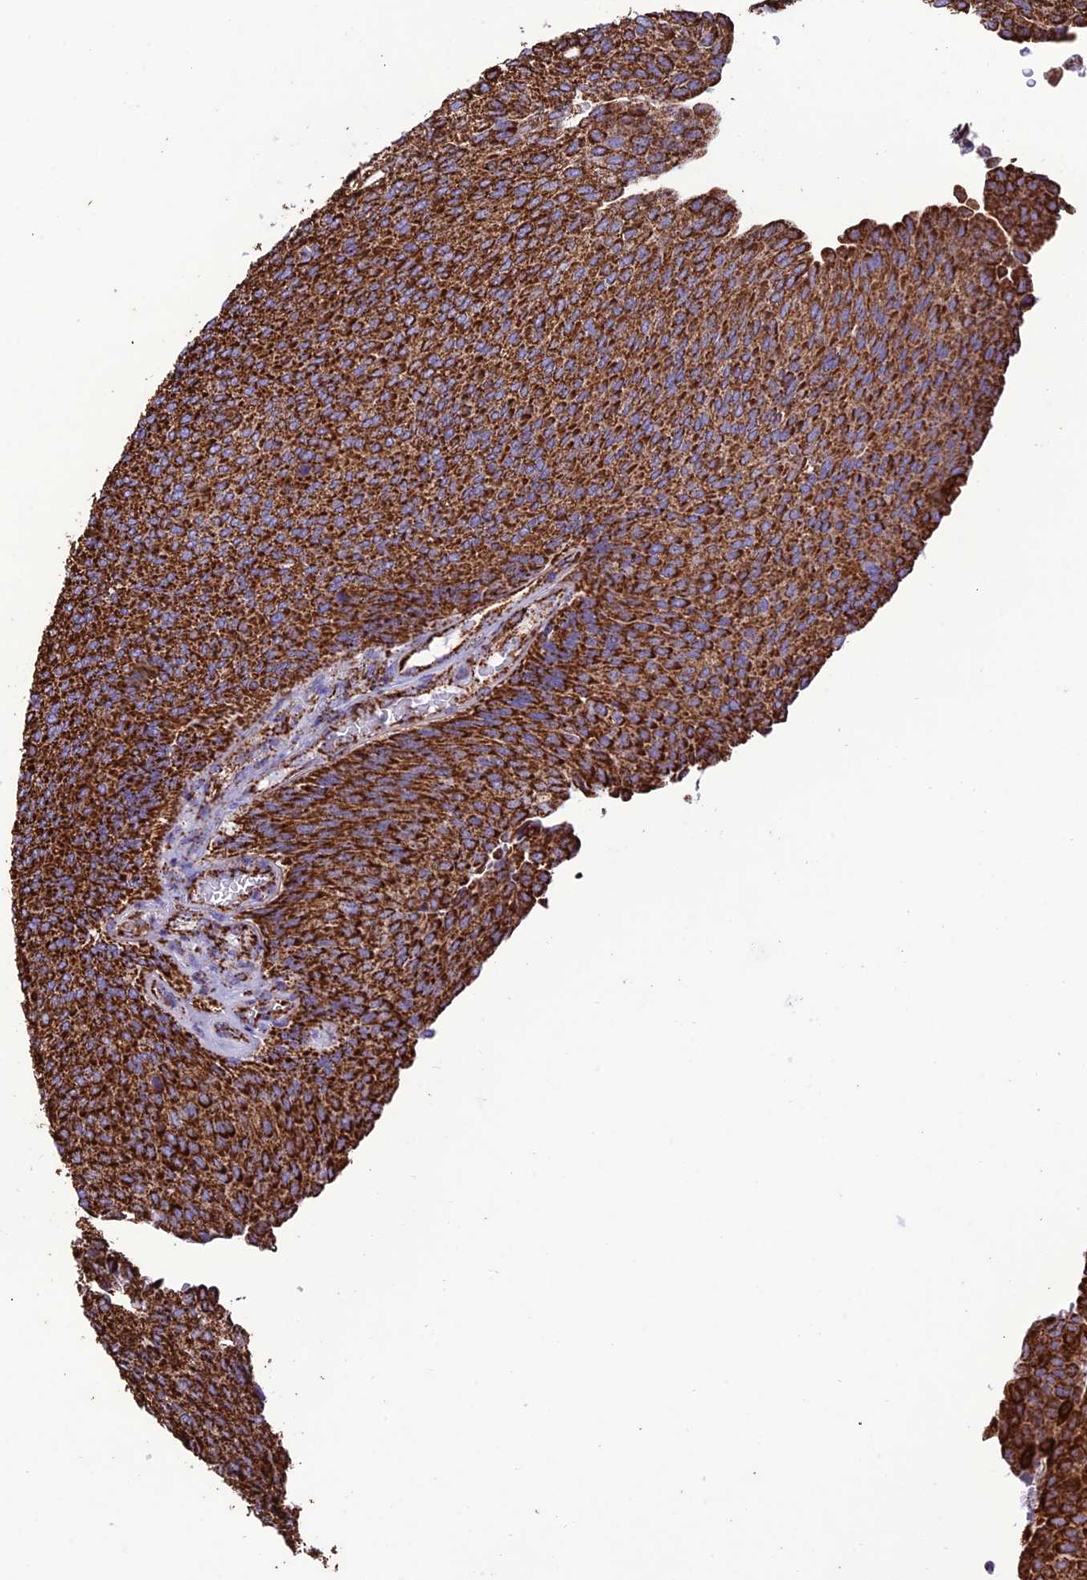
{"staining": {"intensity": "strong", "quantity": ">75%", "location": "cytoplasmic/membranous"}, "tissue": "urothelial cancer", "cell_type": "Tumor cells", "image_type": "cancer", "snomed": [{"axis": "morphology", "description": "Urothelial carcinoma, Low grade"}, {"axis": "topography", "description": "Urinary bladder"}], "caption": "Brown immunohistochemical staining in low-grade urothelial carcinoma exhibits strong cytoplasmic/membranous expression in about >75% of tumor cells. Nuclei are stained in blue.", "gene": "NDUFAF1", "patient": {"sex": "female", "age": 79}}